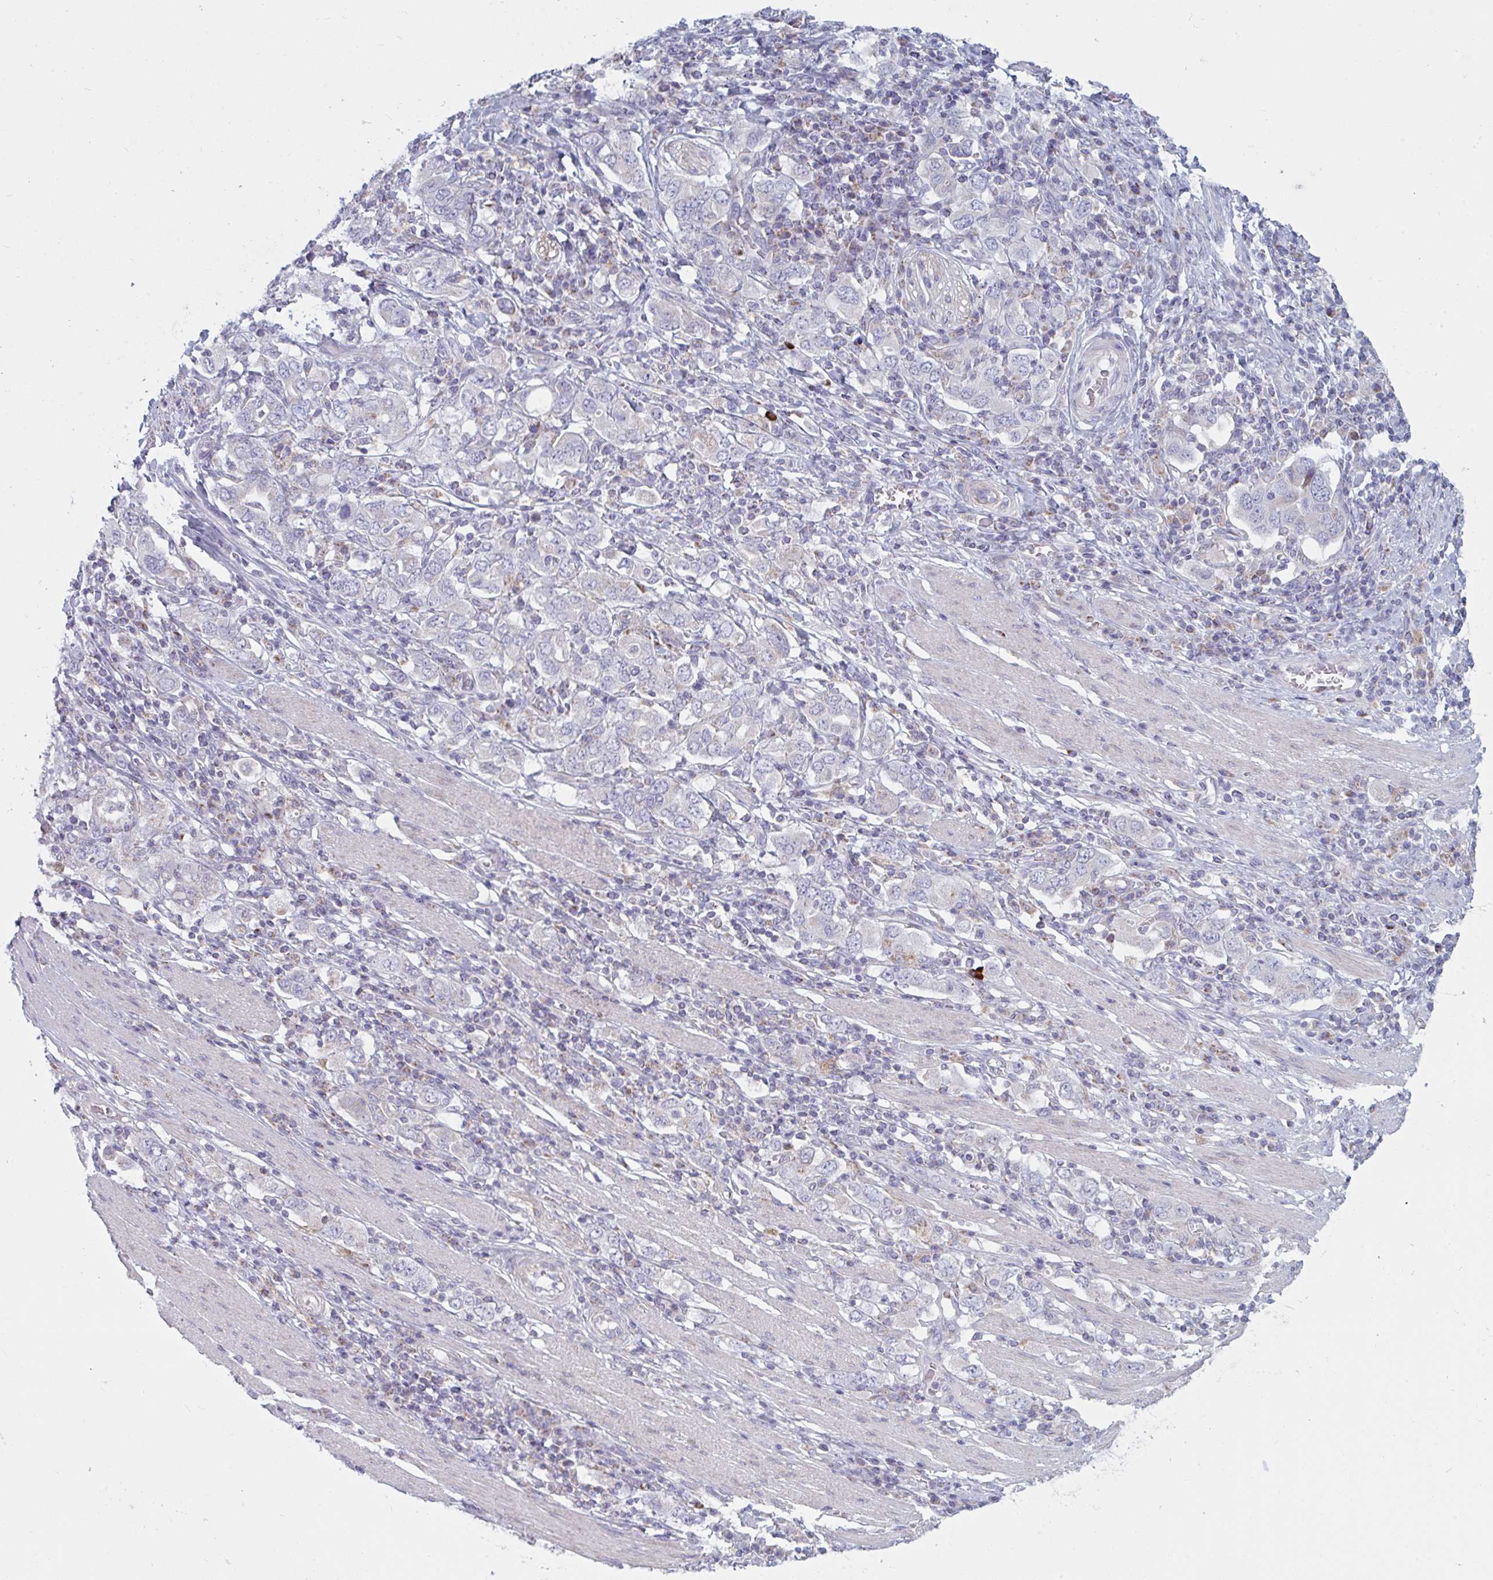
{"staining": {"intensity": "negative", "quantity": "none", "location": "none"}, "tissue": "stomach cancer", "cell_type": "Tumor cells", "image_type": "cancer", "snomed": [{"axis": "morphology", "description": "Adenocarcinoma, NOS"}, {"axis": "topography", "description": "Stomach, upper"}, {"axis": "topography", "description": "Stomach"}], "caption": "Tumor cells are negative for brown protein staining in stomach cancer (adenocarcinoma). (DAB immunohistochemistry (IHC) with hematoxylin counter stain).", "gene": "ATG9A", "patient": {"sex": "male", "age": 62}}